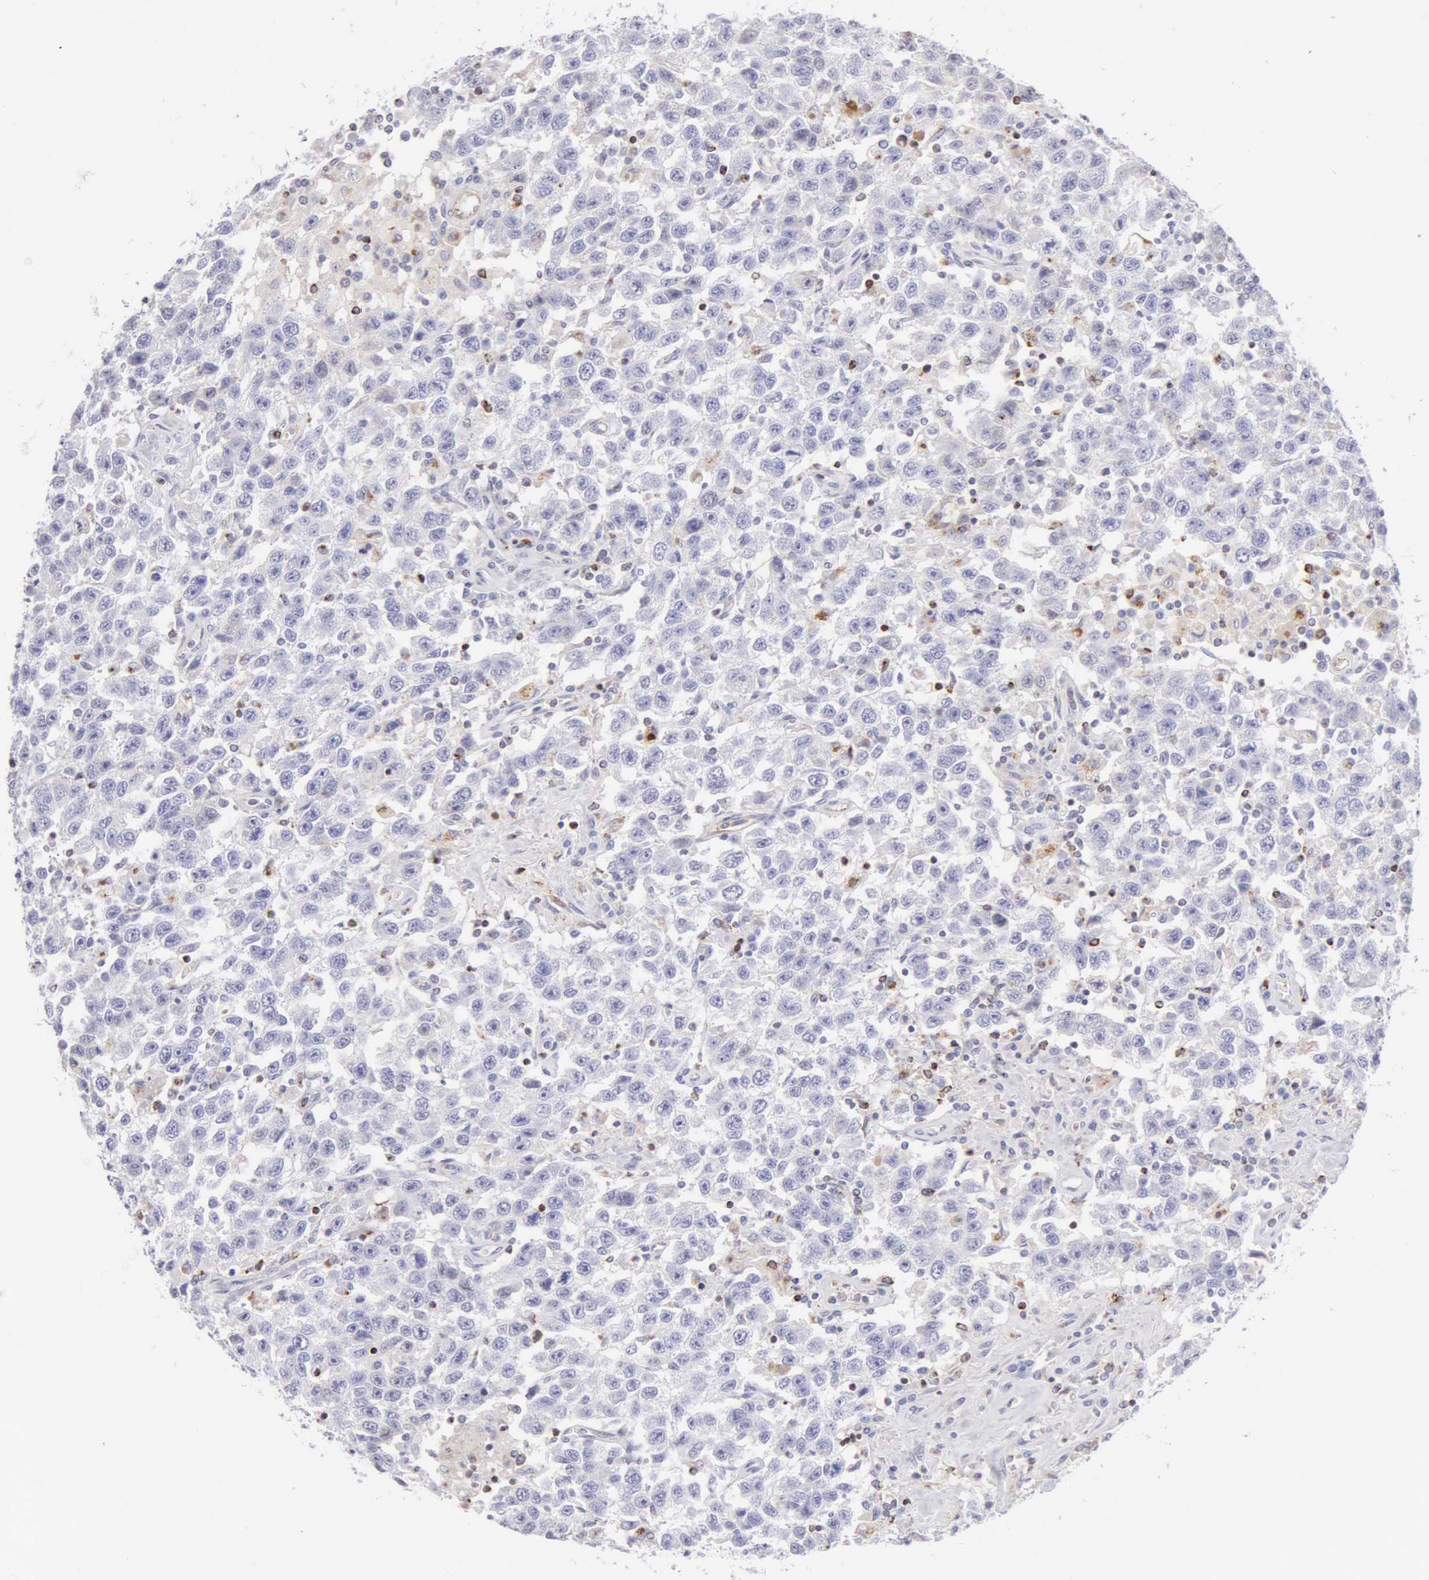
{"staining": {"intensity": "negative", "quantity": "none", "location": "none"}, "tissue": "testis cancer", "cell_type": "Tumor cells", "image_type": "cancer", "snomed": [{"axis": "morphology", "description": "Seminoma, NOS"}, {"axis": "topography", "description": "Testis"}], "caption": "DAB (3,3'-diaminobenzidine) immunohistochemical staining of human seminoma (testis) shows no significant positivity in tumor cells. (DAB (3,3'-diaminobenzidine) IHC with hematoxylin counter stain).", "gene": "SRGN", "patient": {"sex": "male", "age": 41}}